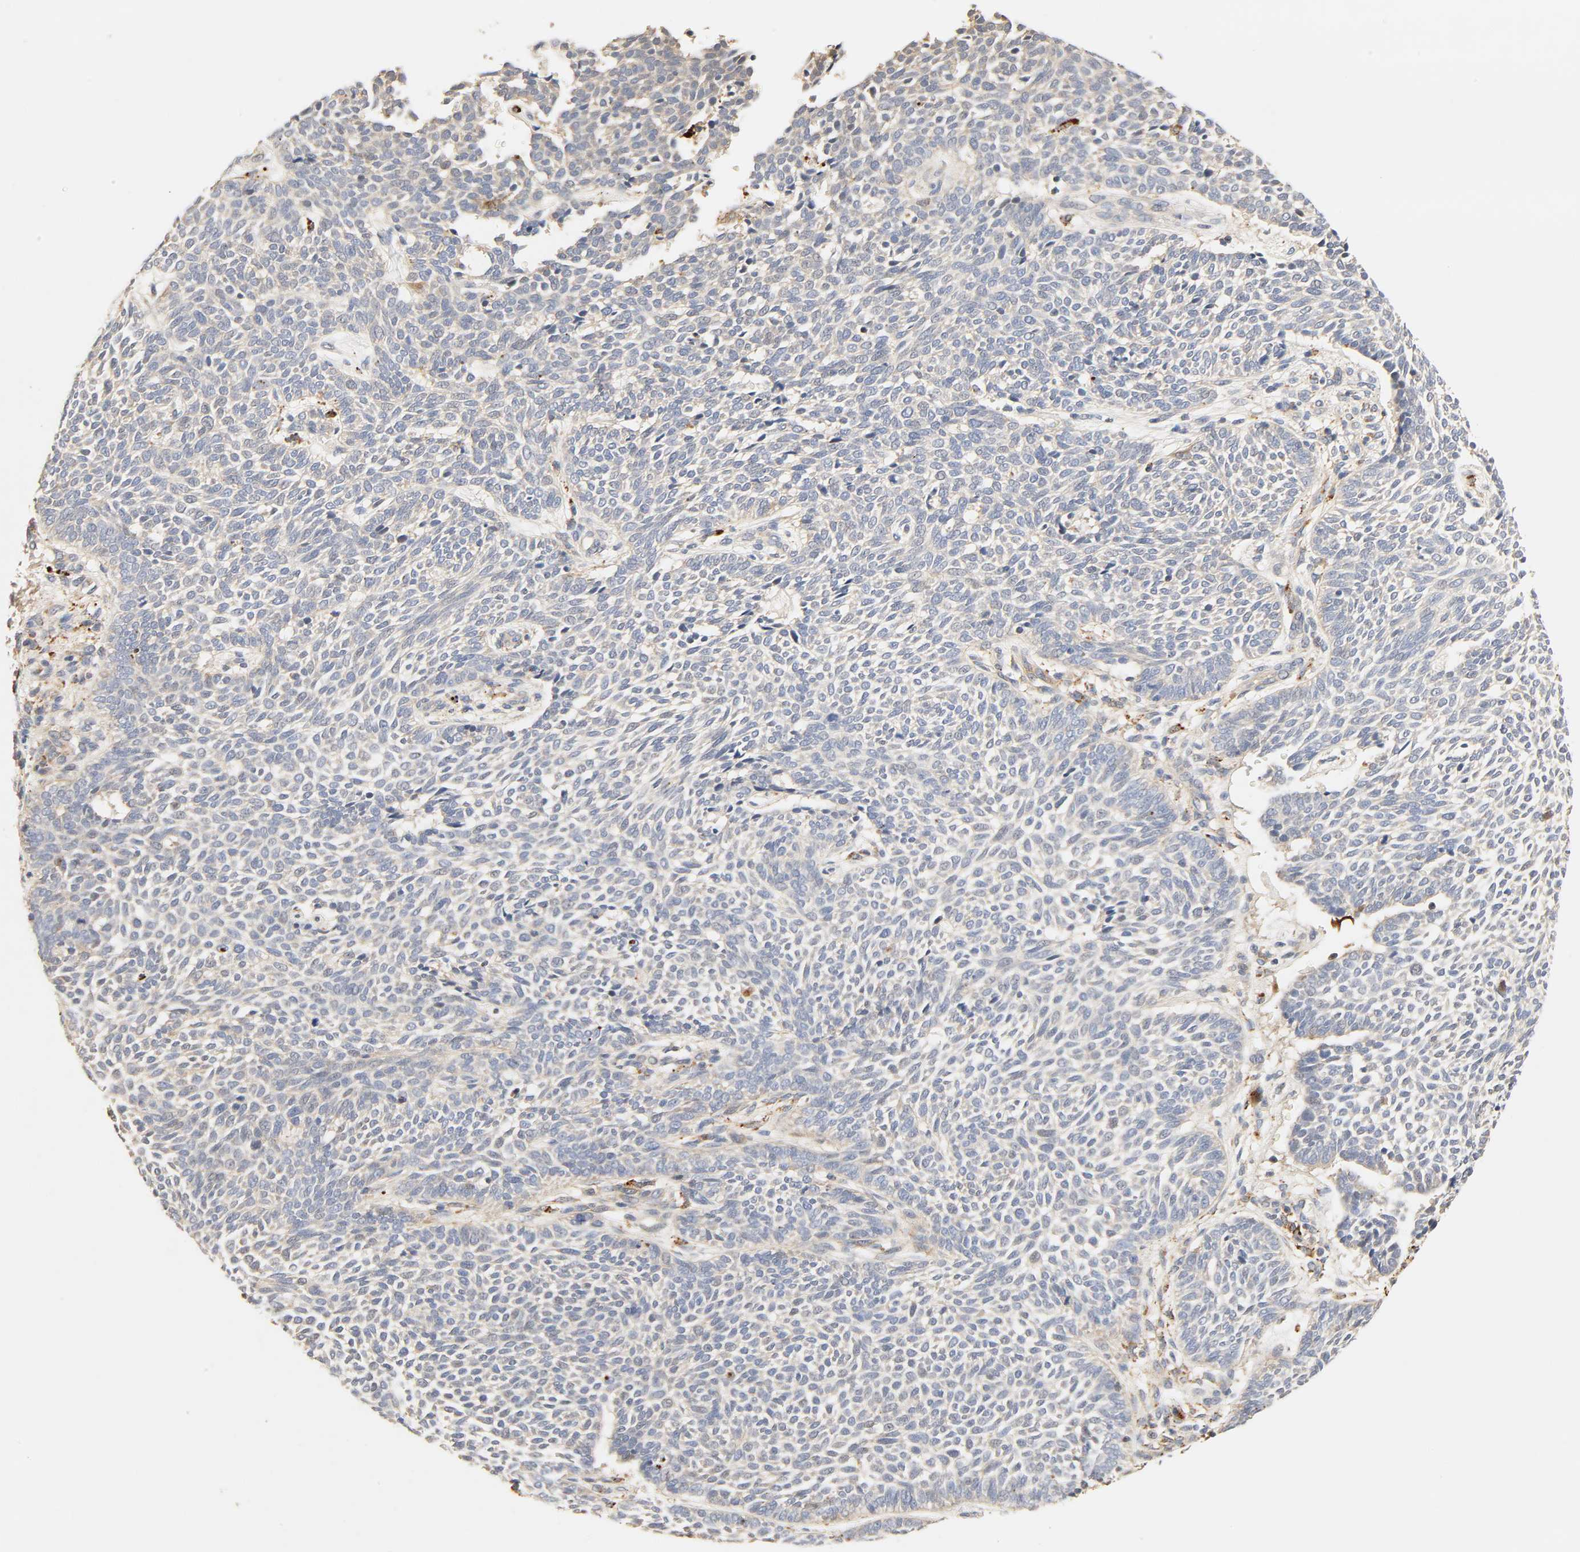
{"staining": {"intensity": "weak", "quantity": ">75%", "location": "cytoplasmic/membranous"}, "tissue": "skin cancer", "cell_type": "Tumor cells", "image_type": "cancer", "snomed": [{"axis": "morphology", "description": "Normal tissue, NOS"}, {"axis": "morphology", "description": "Basal cell carcinoma"}, {"axis": "topography", "description": "Skin"}], "caption": "Human skin cancer (basal cell carcinoma) stained with a protein marker displays weak staining in tumor cells.", "gene": "MAPK6", "patient": {"sex": "male", "age": 87}}